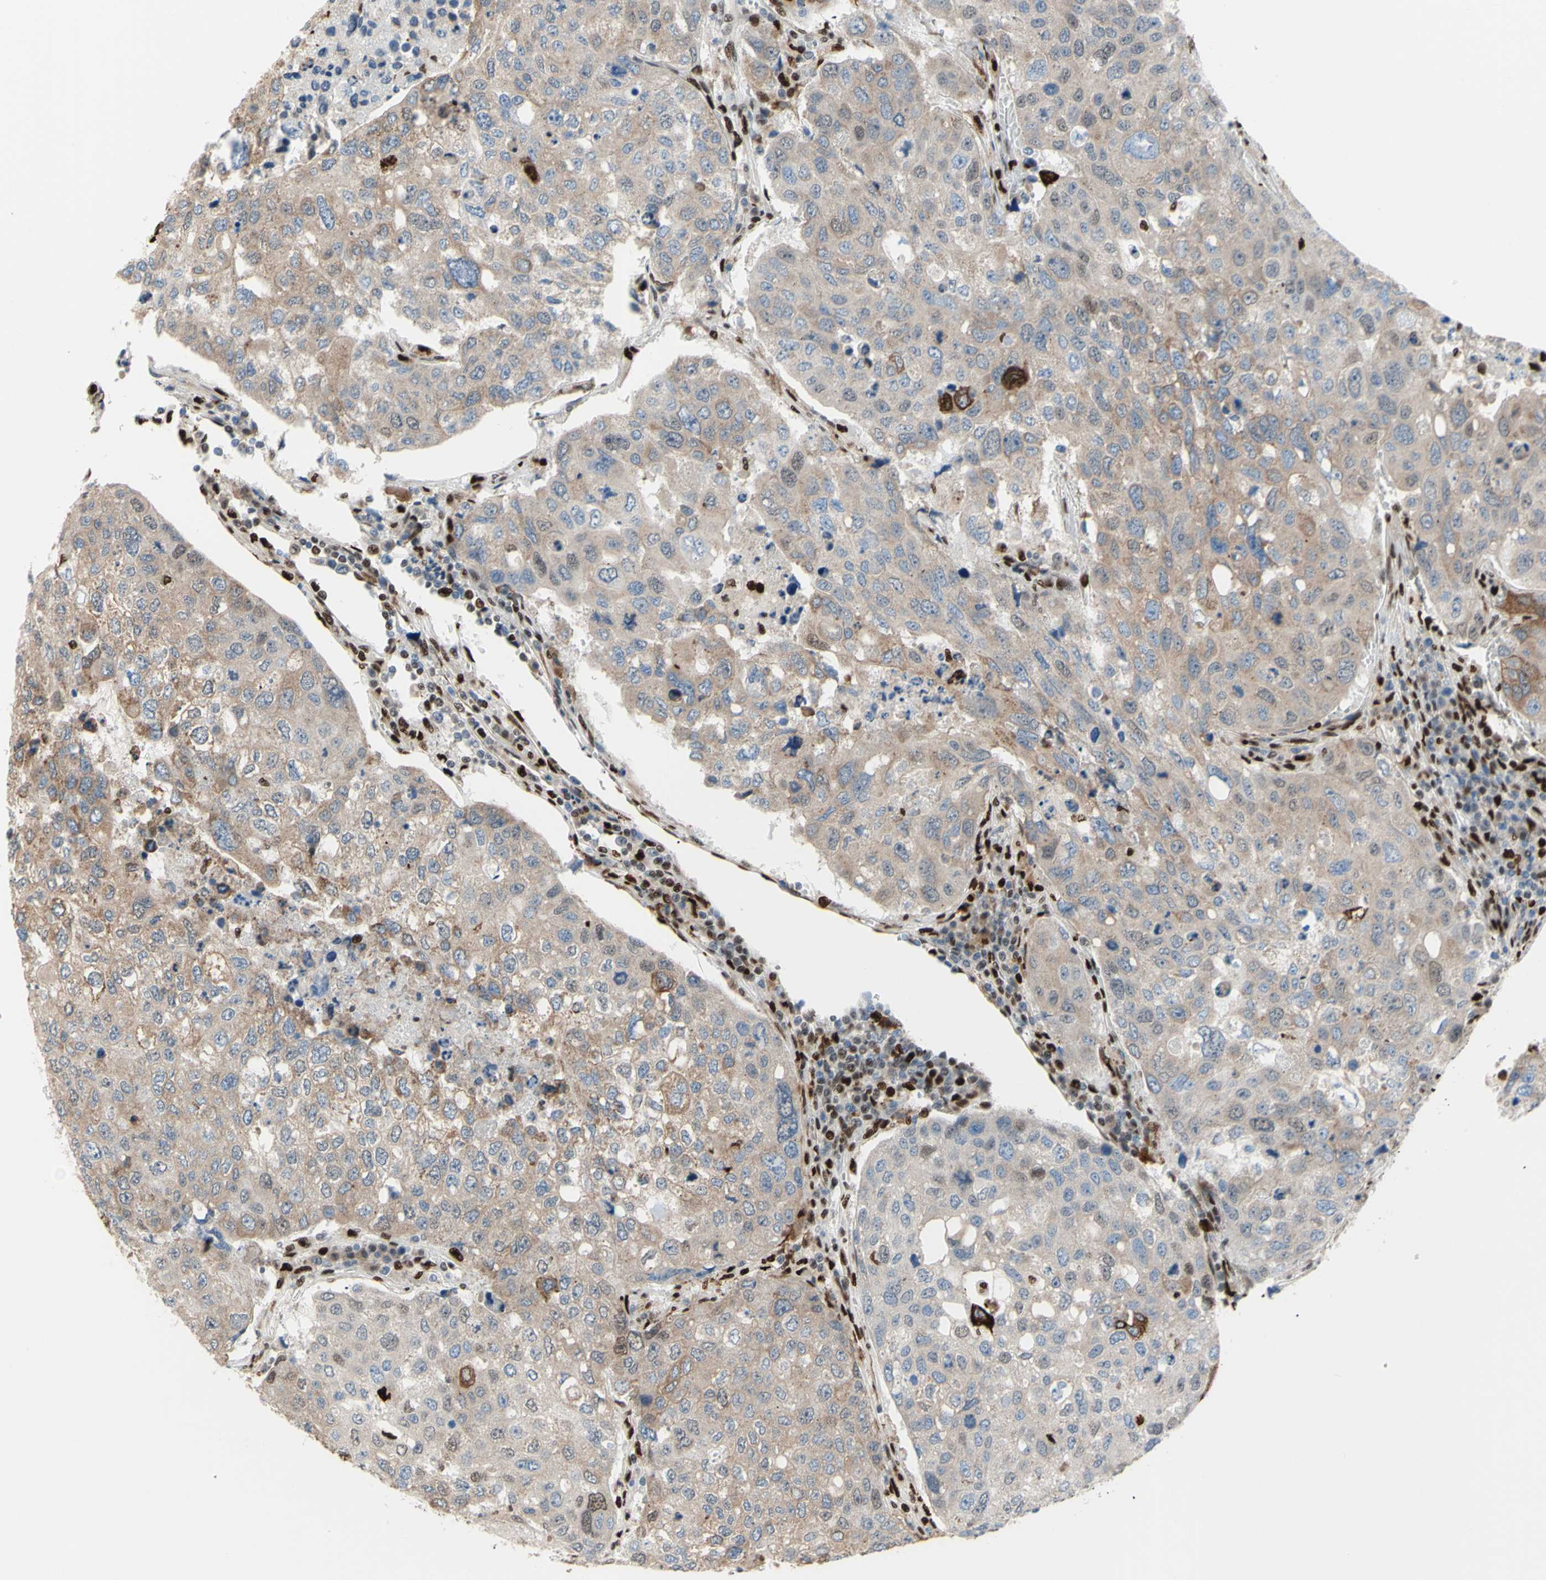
{"staining": {"intensity": "moderate", "quantity": ">75%", "location": "cytoplasmic/membranous"}, "tissue": "urothelial cancer", "cell_type": "Tumor cells", "image_type": "cancer", "snomed": [{"axis": "morphology", "description": "Urothelial carcinoma, High grade"}, {"axis": "topography", "description": "Lymph node"}, {"axis": "topography", "description": "Urinary bladder"}], "caption": "Moderate cytoplasmic/membranous positivity is seen in approximately >75% of tumor cells in high-grade urothelial carcinoma.", "gene": "EED", "patient": {"sex": "male", "age": 51}}